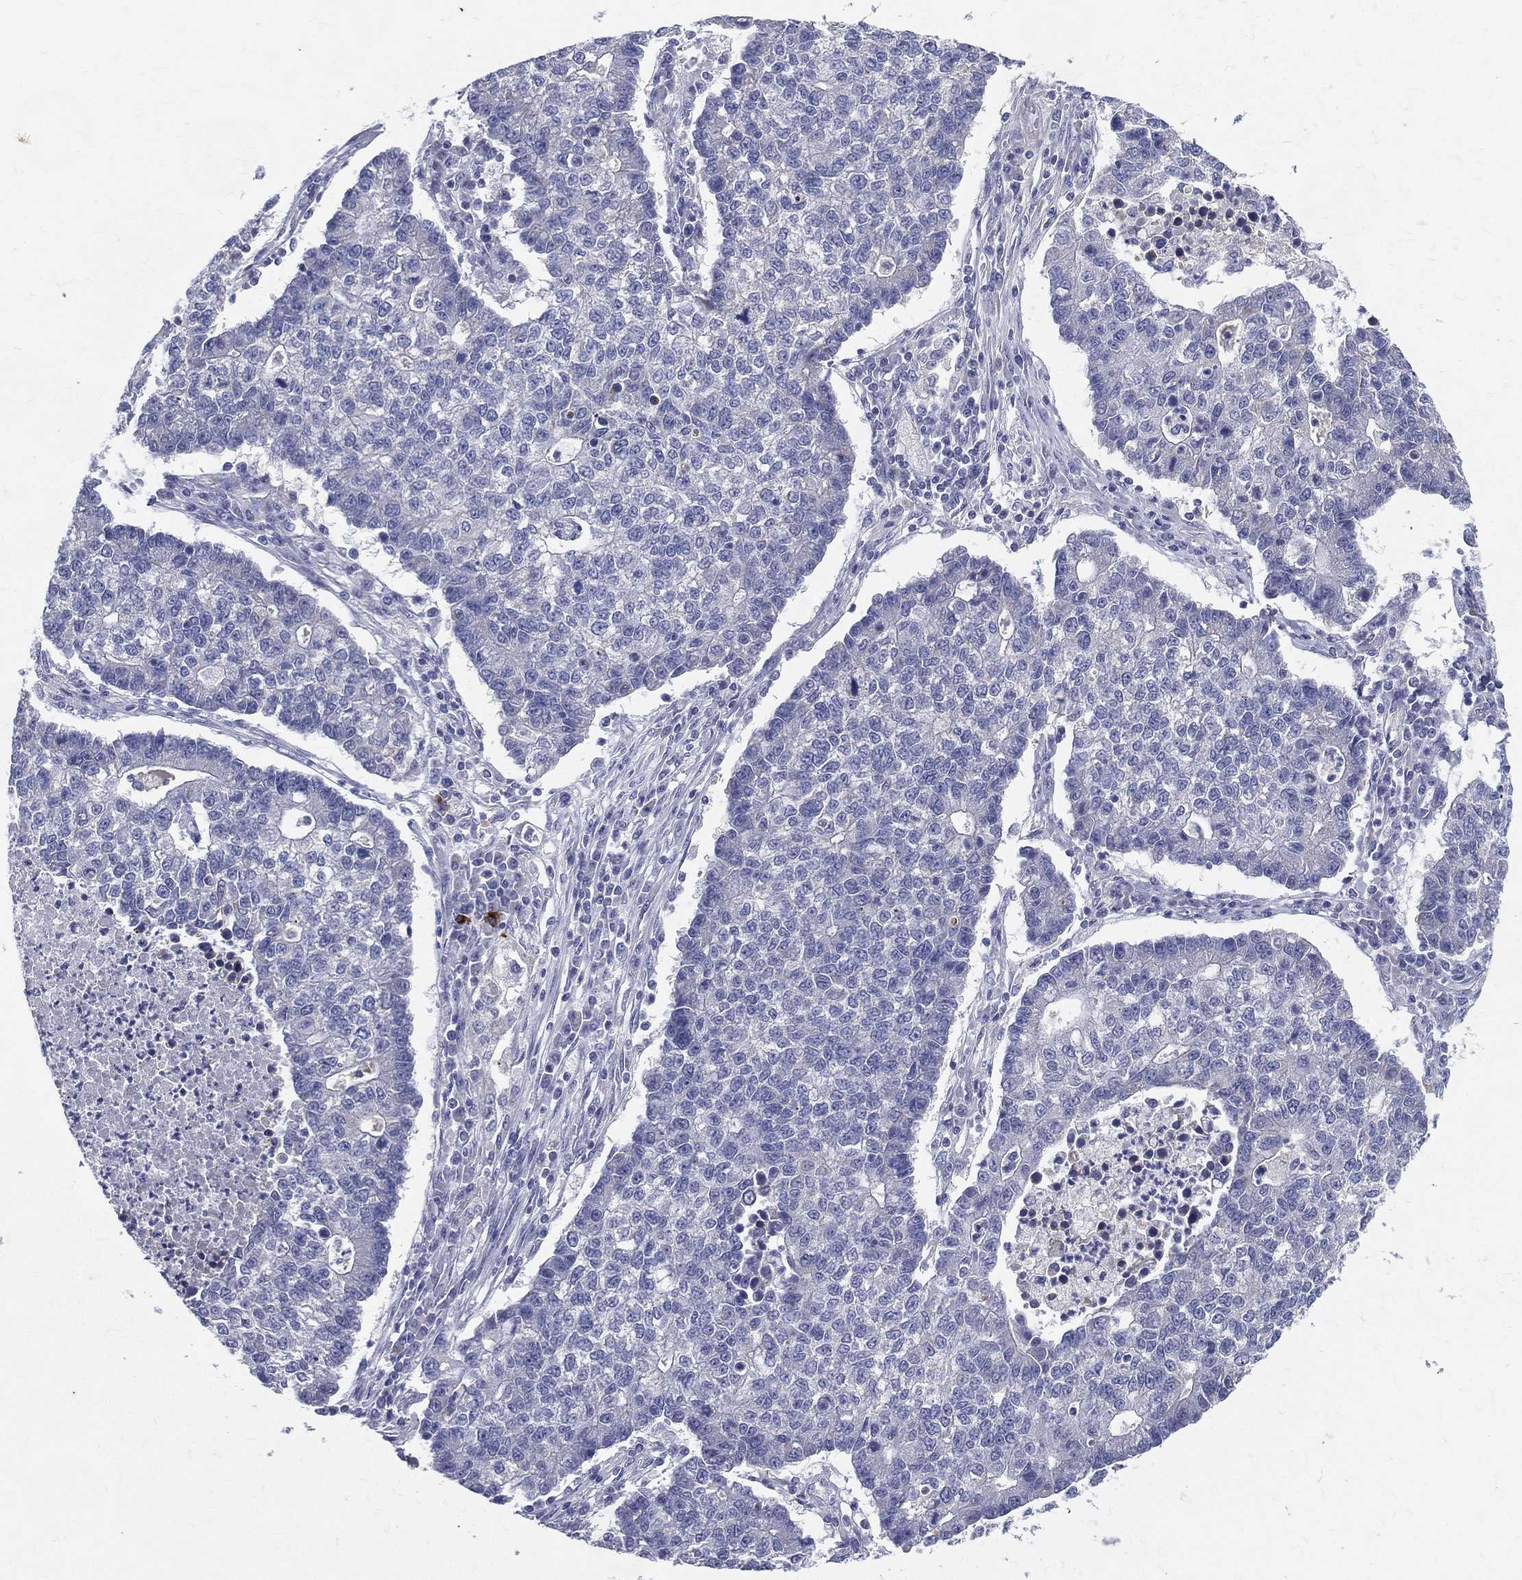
{"staining": {"intensity": "negative", "quantity": "none", "location": "none"}, "tissue": "lung cancer", "cell_type": "Tumor cells", "image_type": "cancer", "snomed": [{"axis": "morphology", "description": "Adenocarcinoma, NOS"}, {"axis": "topography", "description": "Lung"}], "caption": "This image is of lung cancer (adenocarcinoma) stained with immunohistochemistry (IHC) to label a protein in brown with the nuclei are counter-stained blue. There is no staining in tumor cells.", "gene": "PWWP3A", "patient": {"sex": "male", "age": 57}}